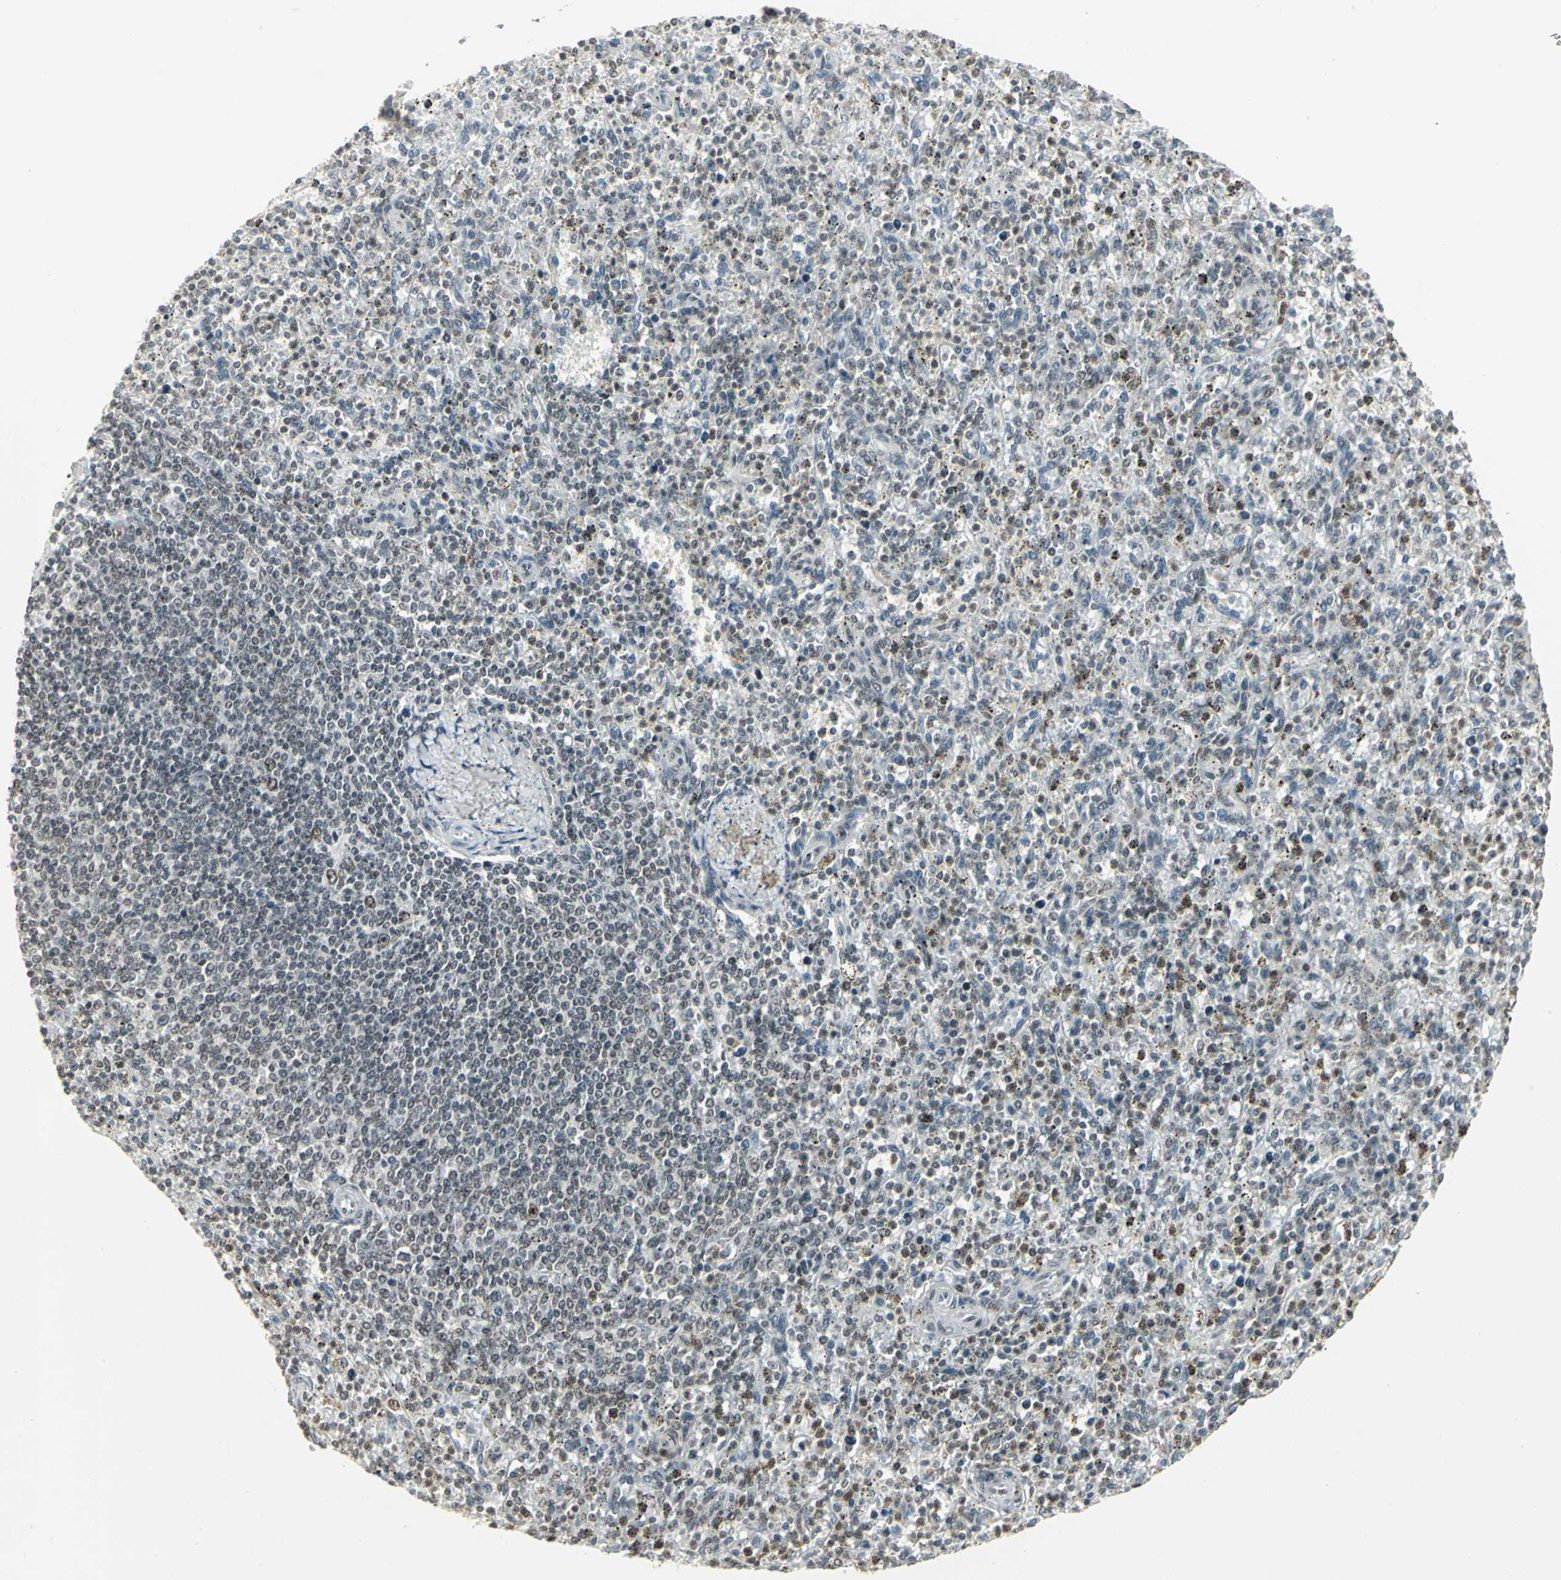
{"staining": {"intensity": "weak", "quantity": "25%-75%", "location": "nuclear"}, "tissue": "spleen", "cell_type": "Cells in red pulp", "image_type": "normal", "snomed": [{"axis": "morphology", "description": "Normal tissue, NOS"}, {"axis": "topography", "description": "Spleen"}], "caption": "IHC of unremarkable spleen shows low levels of weak nuclear expression in approximately 25%-75% of cells in red pulp. The staining is performed using DAB brown chromogen to label protein expression. The nuclei are counter-stained blue using hematoxylin.", "gene": "CBX3", "patient": {"sex": "male", "age": 72}}